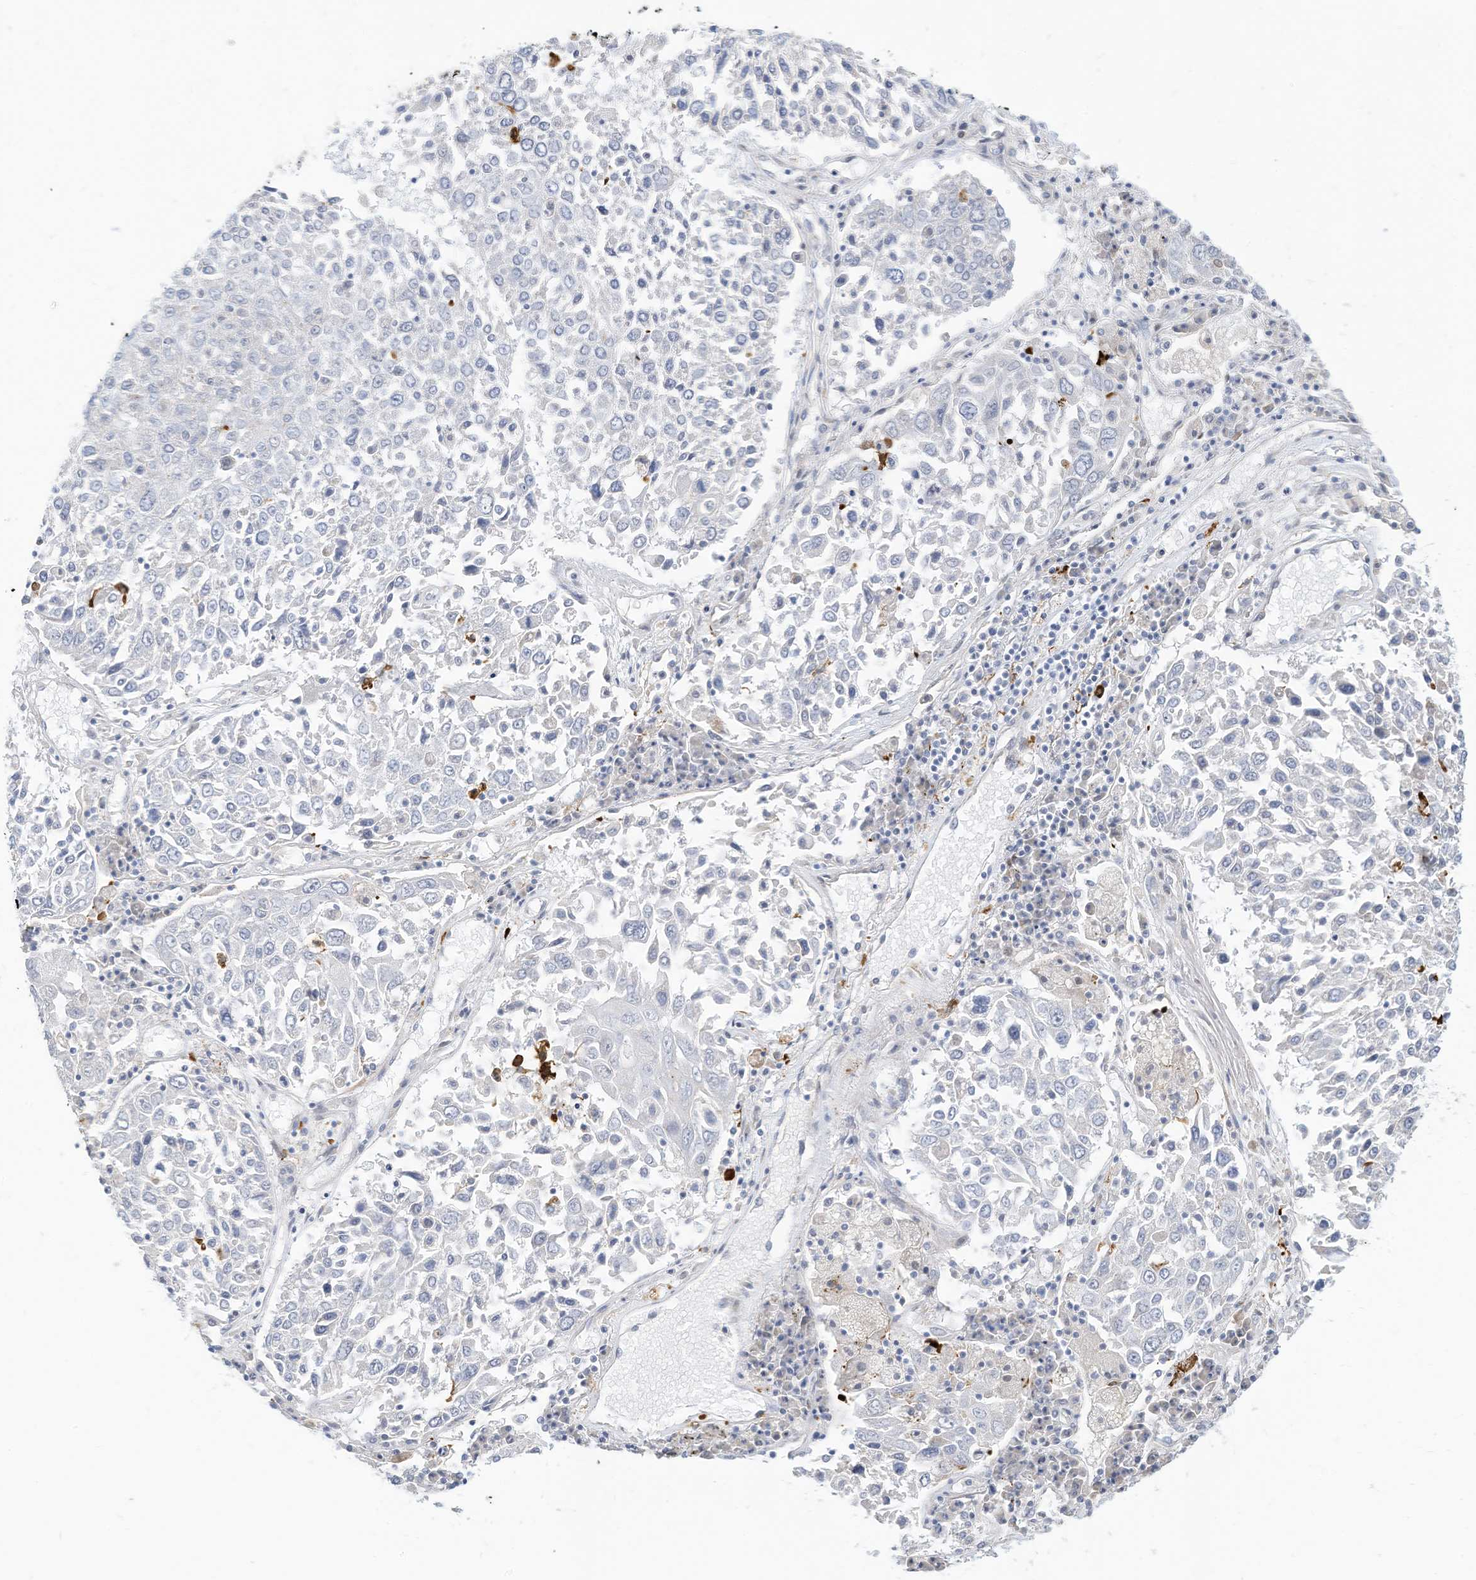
{"staining": {"intensity": "negative", "quantity": "none", "location": "none"}, "tissue": "lung cancer", "cell_type": "Tumor cells", "image_type": "cancer", "snomed": [{"axis": "morphology", "description": "Squamous cell carcinoma, NOS"}, {"axis": "topography", "description": "Lung"}], "caption": "Lung cancer (squamous cell carcinoma) was stained to show a protein in brown. There is no significant expression in tumor cells.", "gene": "ATP13A1", "patient": {"sex": "male", "age": 65}}